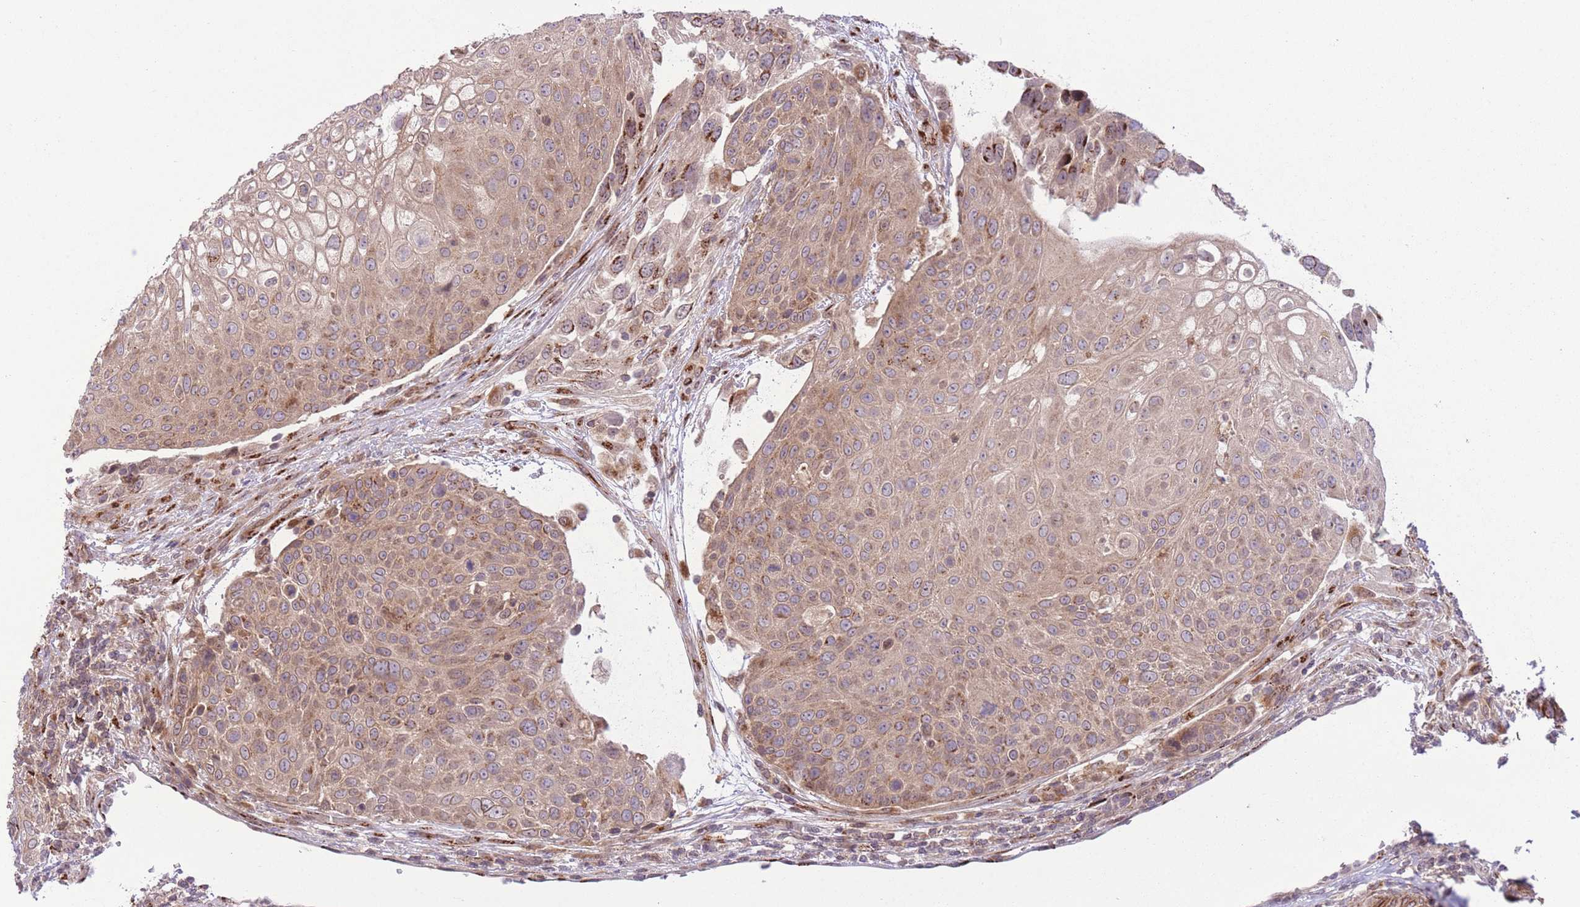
{"staining": {"intensity": "strong", "quantity": "25%-75%", "location": "cytoplasmic/membranous"}, "tissue": "urothelial cancer", "cell_type": "Tumor cells", "image_type": "cancer", "snomed": [{"axis": "morphology", "description": "Urothelial carcinoma, High grade"}, {"axis": "topography", "description": "Urinary bladder"}], "caption": "Urothelial cancer was stained to show a protein in brown. There is high levels of strong cytoplasmic/membranous expression in about 25%-75% of tumor cells. The staining was performed using DAB to visualize the protein expression in brown, while the nuclei were stained in blue with hematoxylin (Magnification: 20x).", "gene": "ZBED5", "patient": {"sex": "female", "age": 70}}